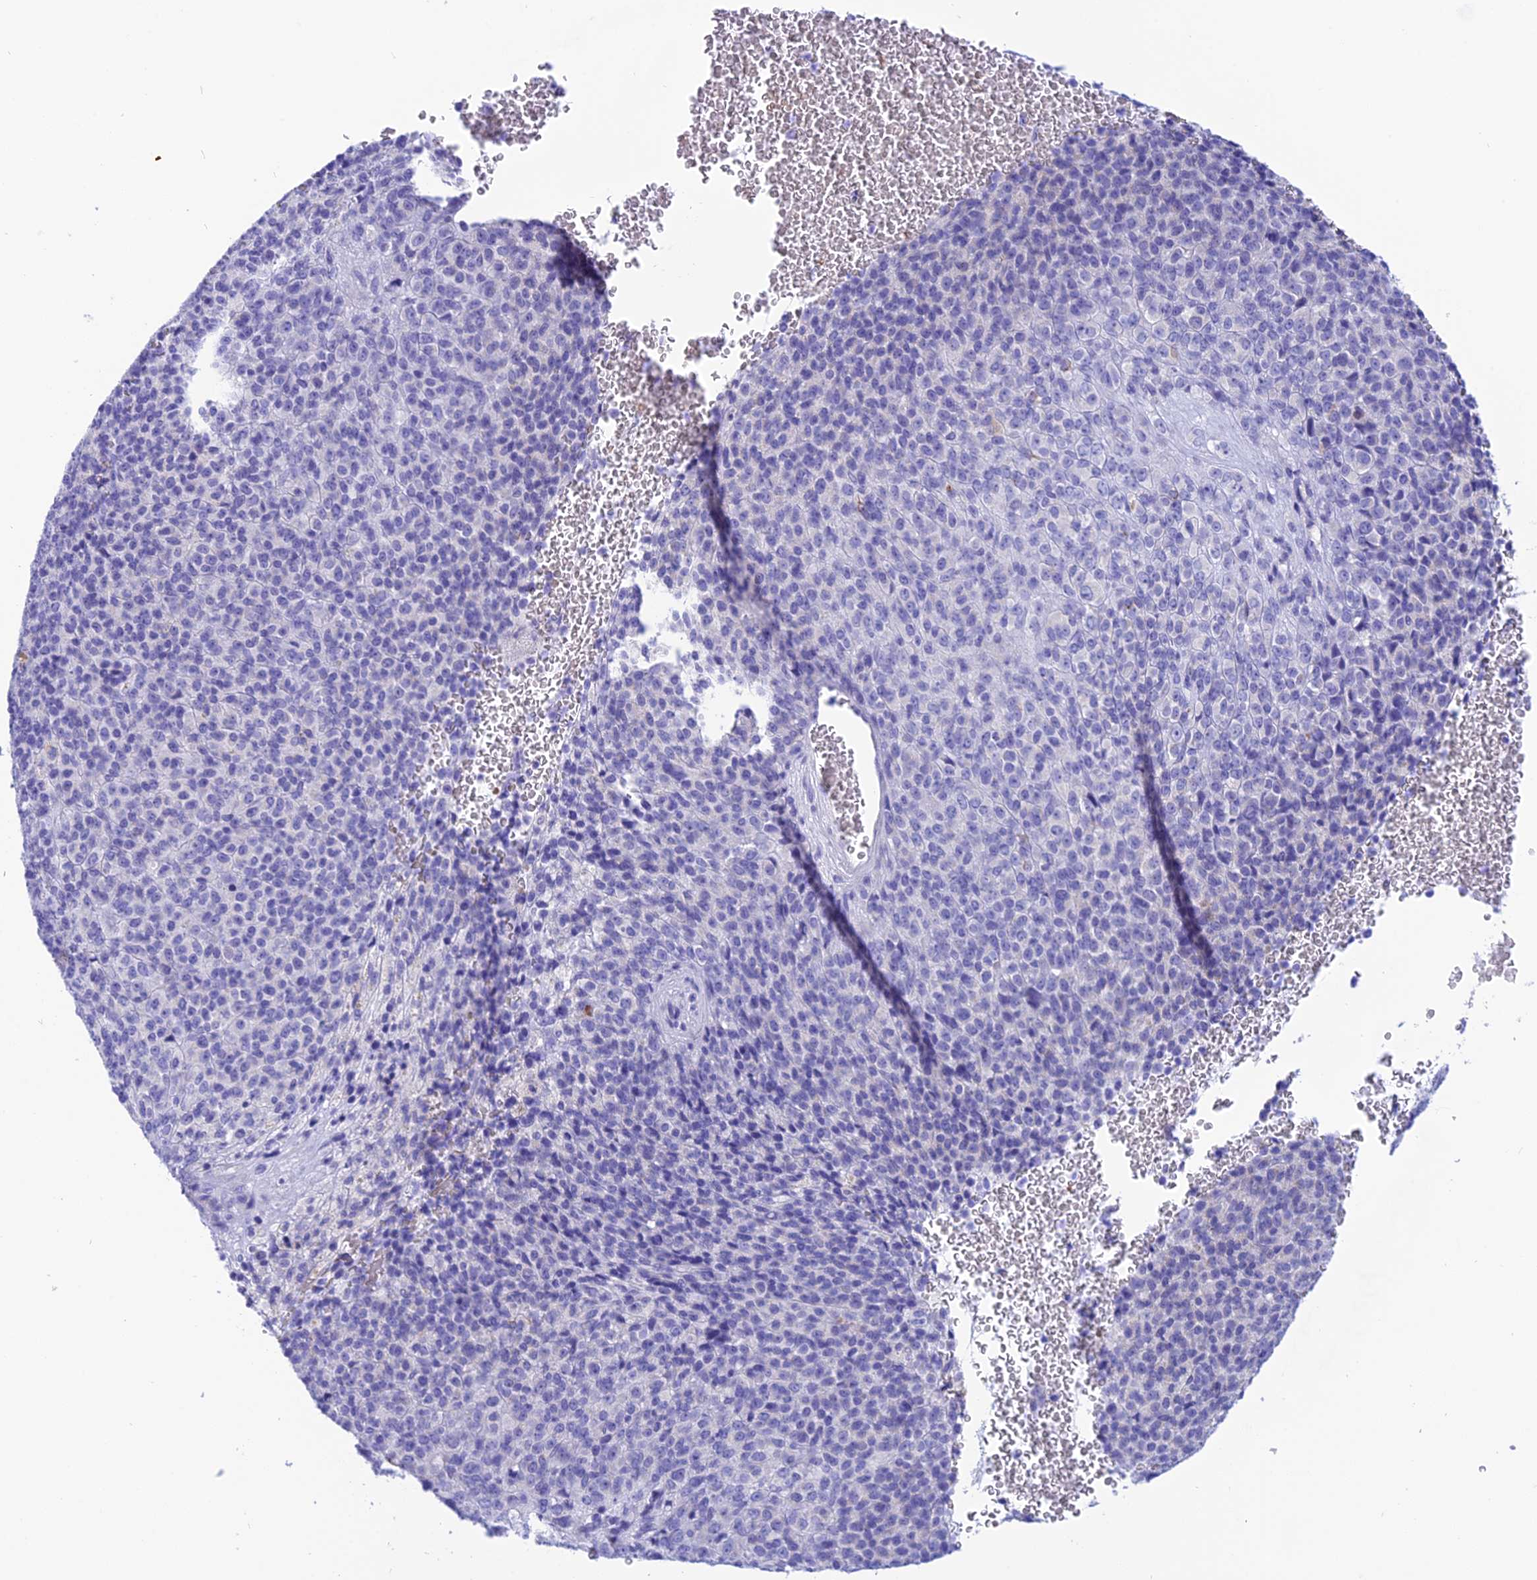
{"staining": {"intensity": "negative", "quantity": "none", "location": "none"}, "tissue": "melanoma", "cell_type": "Tumor cells", "image_type": "cancer", "snomed": [{"axis": "morphology", "description": "Malignant melanoma, Metastatic site"}, {"axis": "topography", "description": "Brain"}], "caption": "High magnification brightfield microscopy of melanoma stained with DAB (brown) and counterstained with hematoxylin (blue): tumor cells show no significant positivity.", "gene": "GLYATL1", "patient": {"sex": "female", "age": 56}}